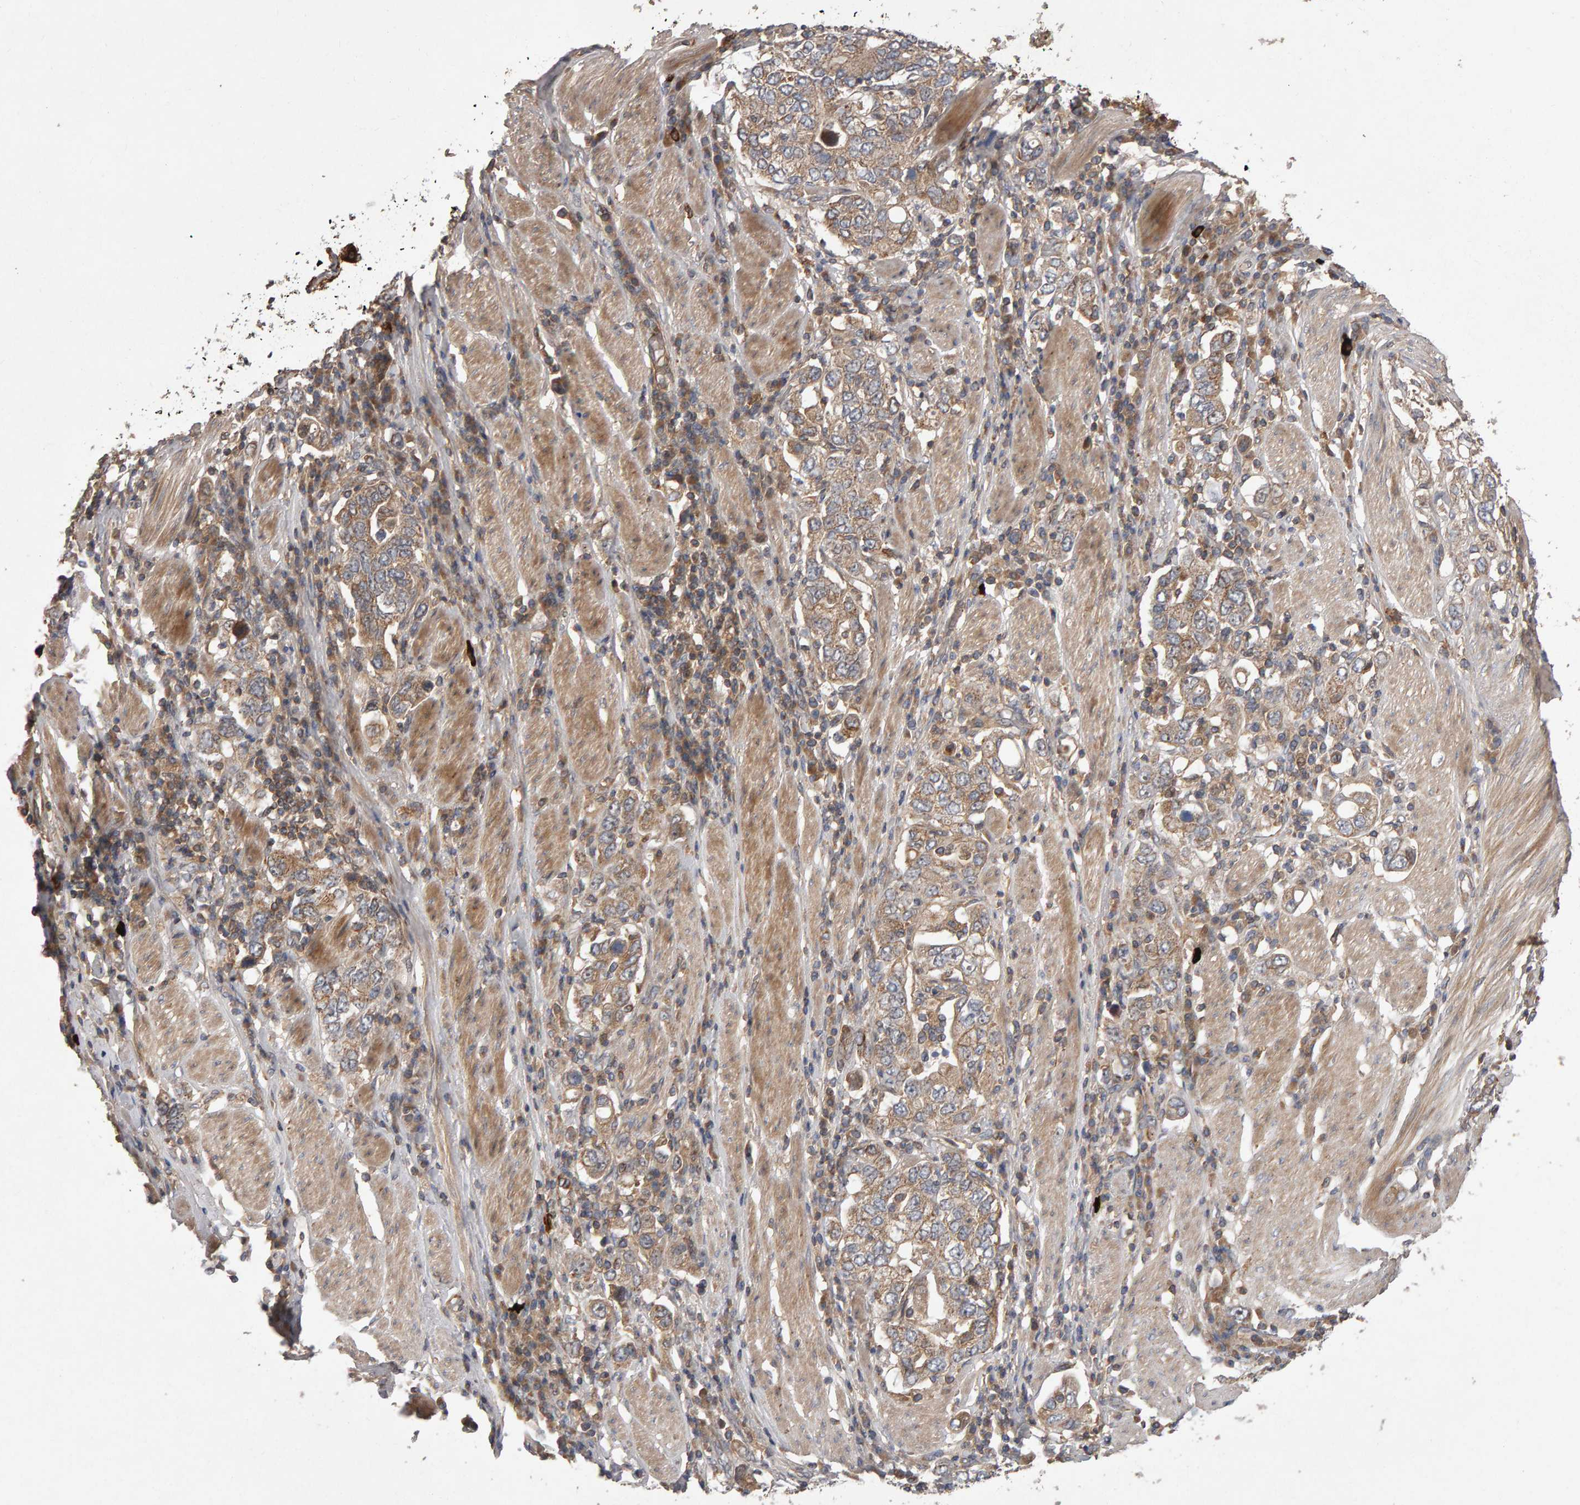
{"staining": {"intensity": "weak", "quantity": ">75%", "location": "cytoplasmic/membranous"}, "tissue": "stomach cancer", "cell_type": "Tumor cells", "image_type": "cancer", "snomed": [{"axis": "morphology", "description": "Adenocarcinoma, NOS"}, {"axis": "topography", "description": "Stomach, upper"}], "caption": "Tumor cells display low levels of weak cytoplasmic/membranous positivity in approximately >75% of cells in human stomach cancer. (Brightfield microscopy of DAB IHC at high magnification).", "gene": "PGS1", "patient": {"sex": "male", "age": 62}}